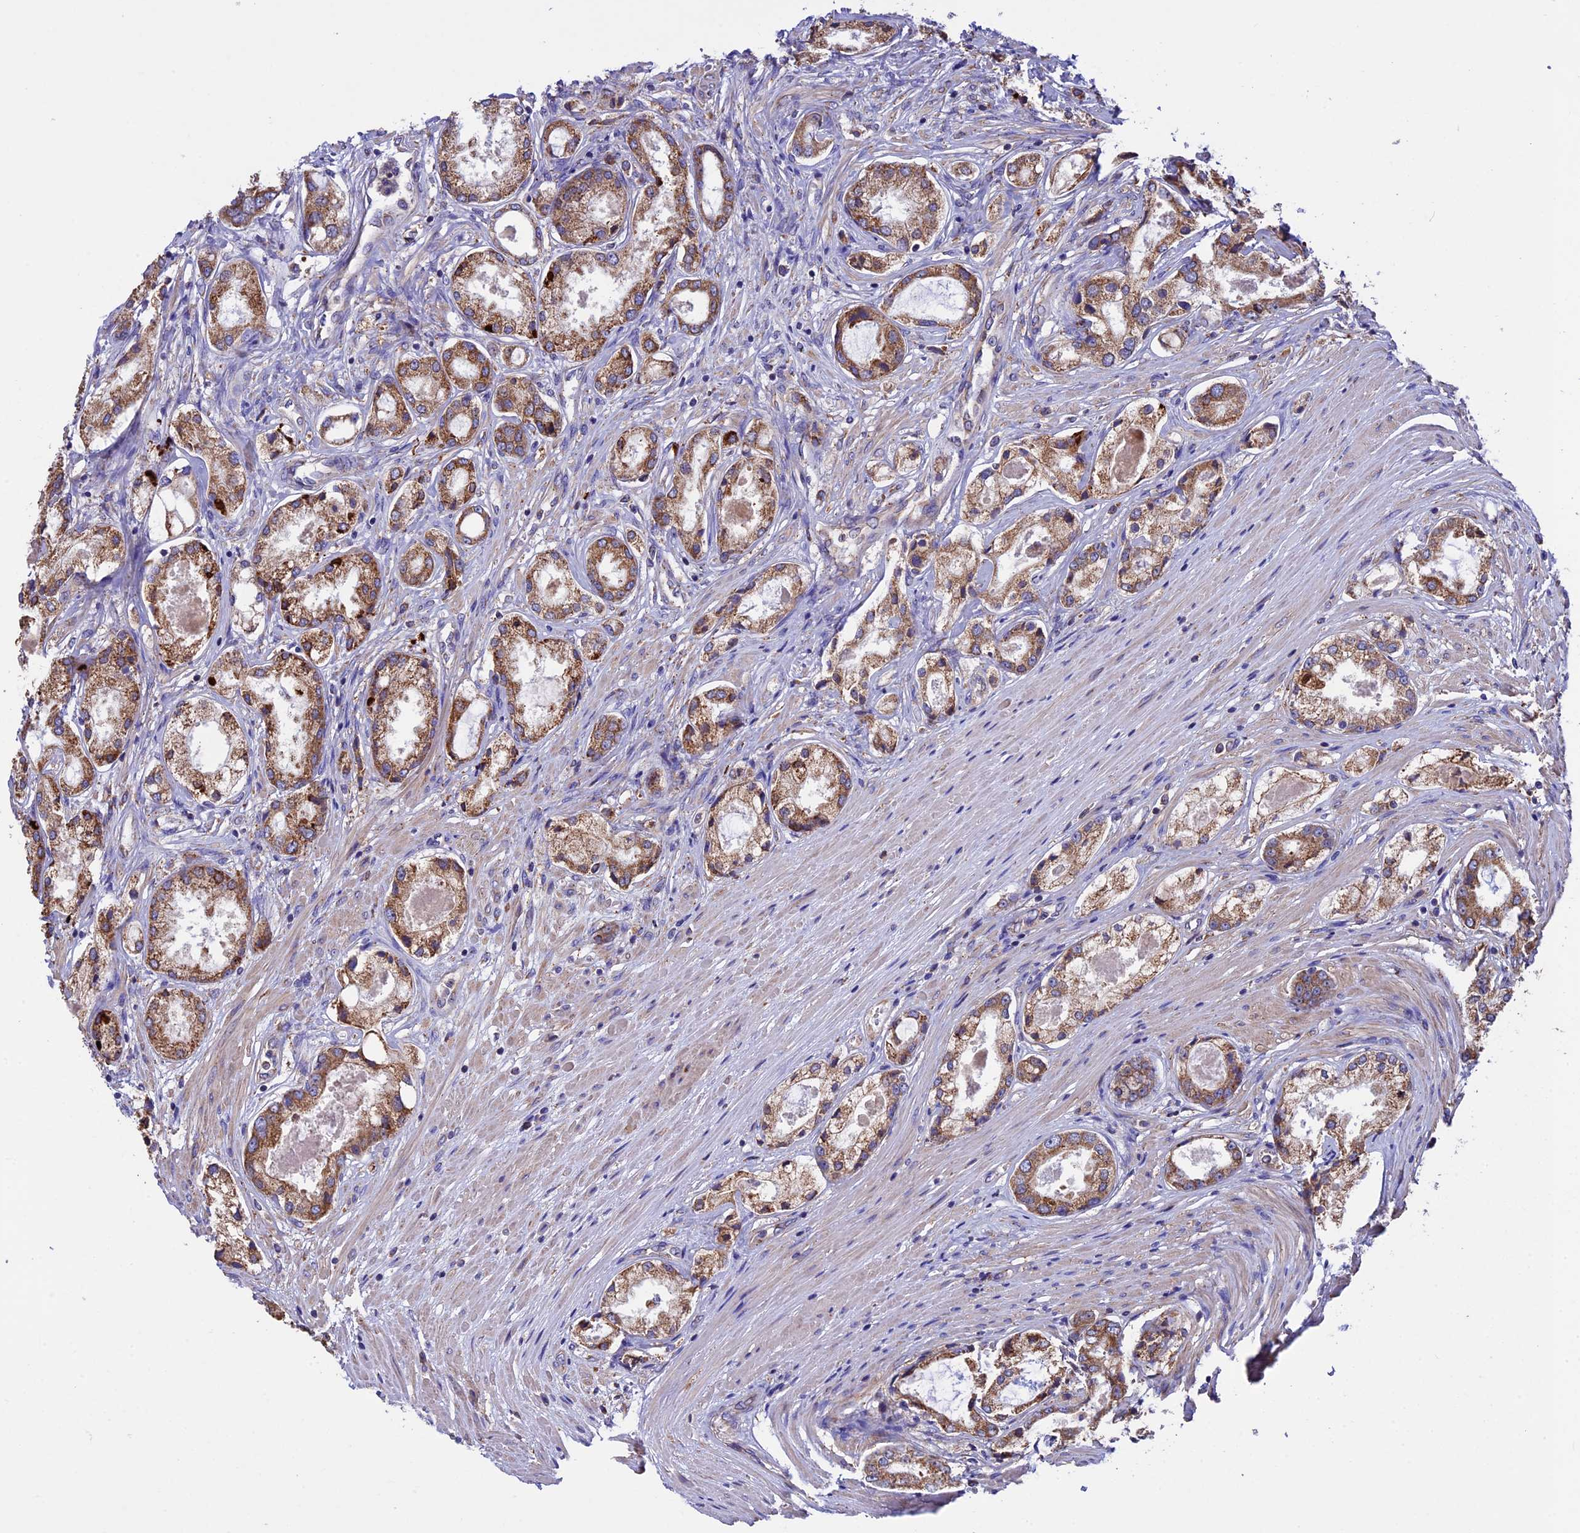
{"staining": {"intensity": "moderate", "quantity": ">75%", "location": "cytoplasmic/membranous"}, "tissue": "prostate cancer", "cell_type": "Tumor cells", "image_type": "cancer", "snomed": [{"axis": "morphology", "description": "Adenocarcinoma, Low grade"}, {"axis": "topography", "description": "Prostate"}], "caption": "Tumor cells show medium levels of moderate cytoplasmic/membranous expression in approximately >75% of cells in prostate cancer.", "gene": "BTBD3", "patient": {"sex": "male", "age": 68}}